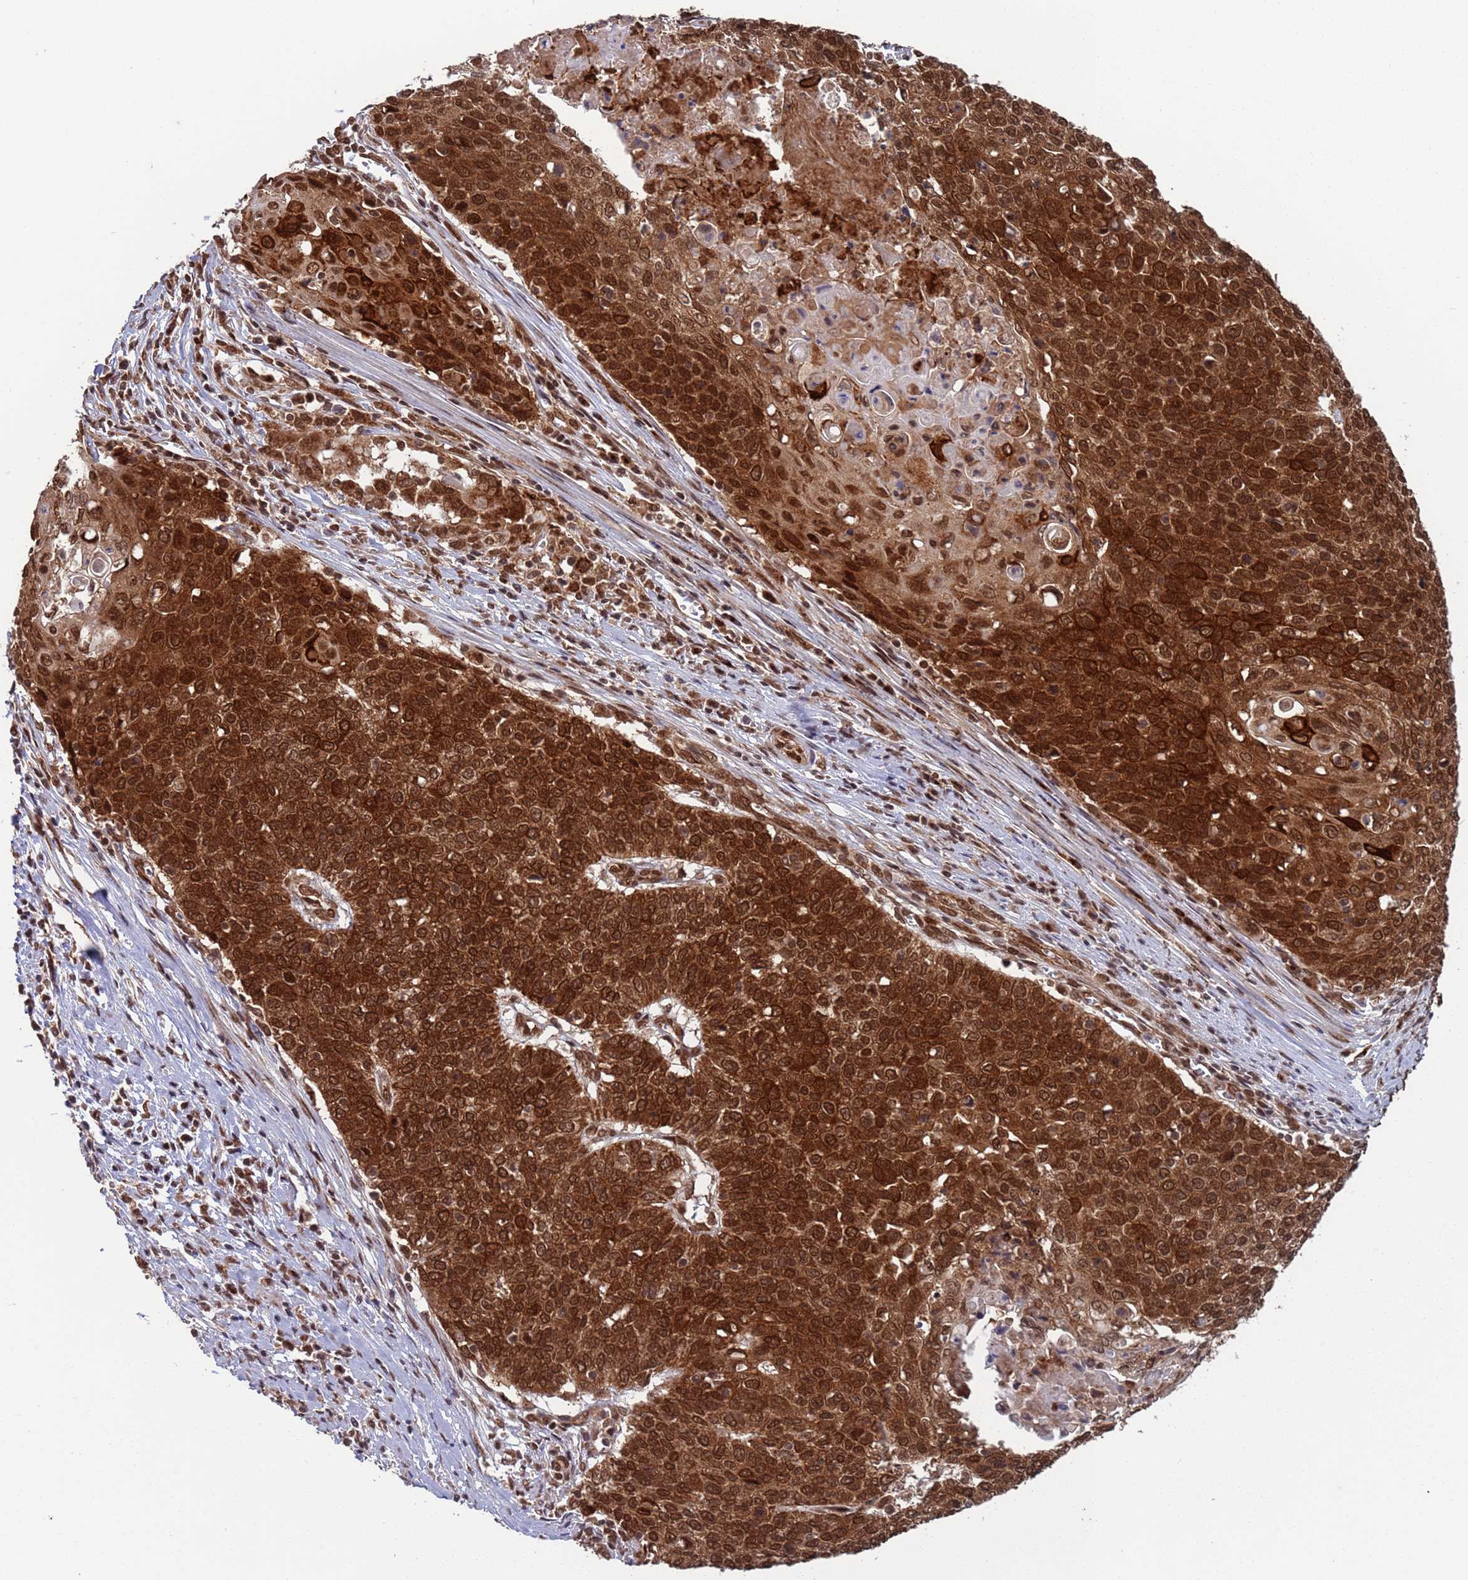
{"staining": {"intensity": "strong", "quantity": ">75%", "location": "cytoplasmic/membranous,nuclear"}, "tissue": "cervical cancer", "cell_type": "Tumor cells", "image_type": "cancer", "snomed": [{"axis": "morphology", "description": "Squamous cell carcinoma, NOS"}, {"axis": "topography", "description": "Cervix"}], "caption": "Human cervical cancer stained with a protein marker displays strong staining in tumor cells.", "gene": "FUBP3", "patient": {"sex": "female", "age": 39}}